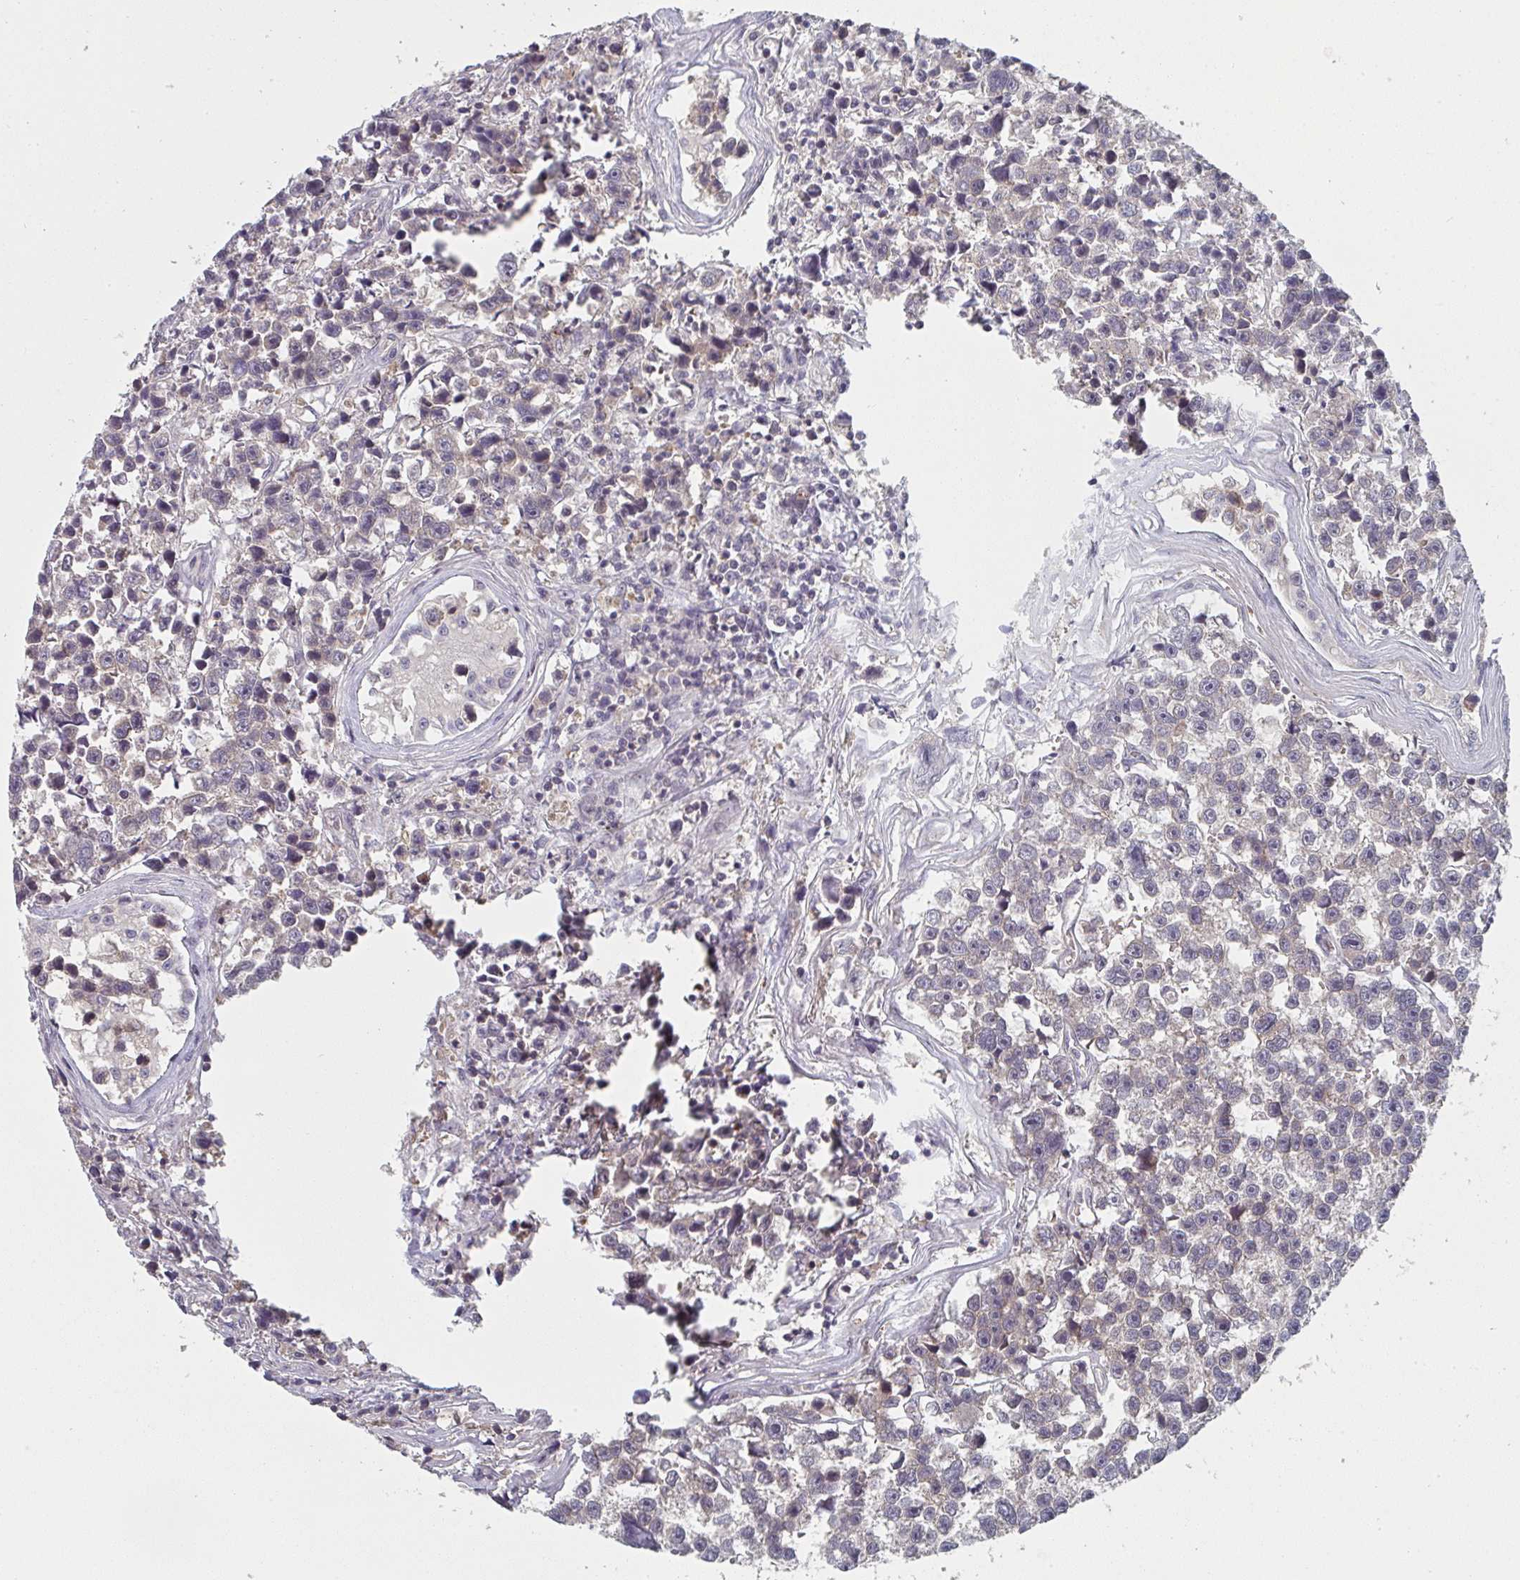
{"staining": {"intensity": "negative", "quantity": "none", "location": "none"}, "tissue": "testis cancer", "cell_type": "Tumor cells", "image_type": "cancer", "snomed": [{"axis": "morphology", "description": "Seminoma, NOS"}, {"axis": "topography", "description": "Testis"}], "caption": "Immunohistochemical staining of testis cancer (seminoma) demonstrates no significant staining in tumor cells.", "gene": "RANGRF", "patient": {"sex": "male", "age": 26}}